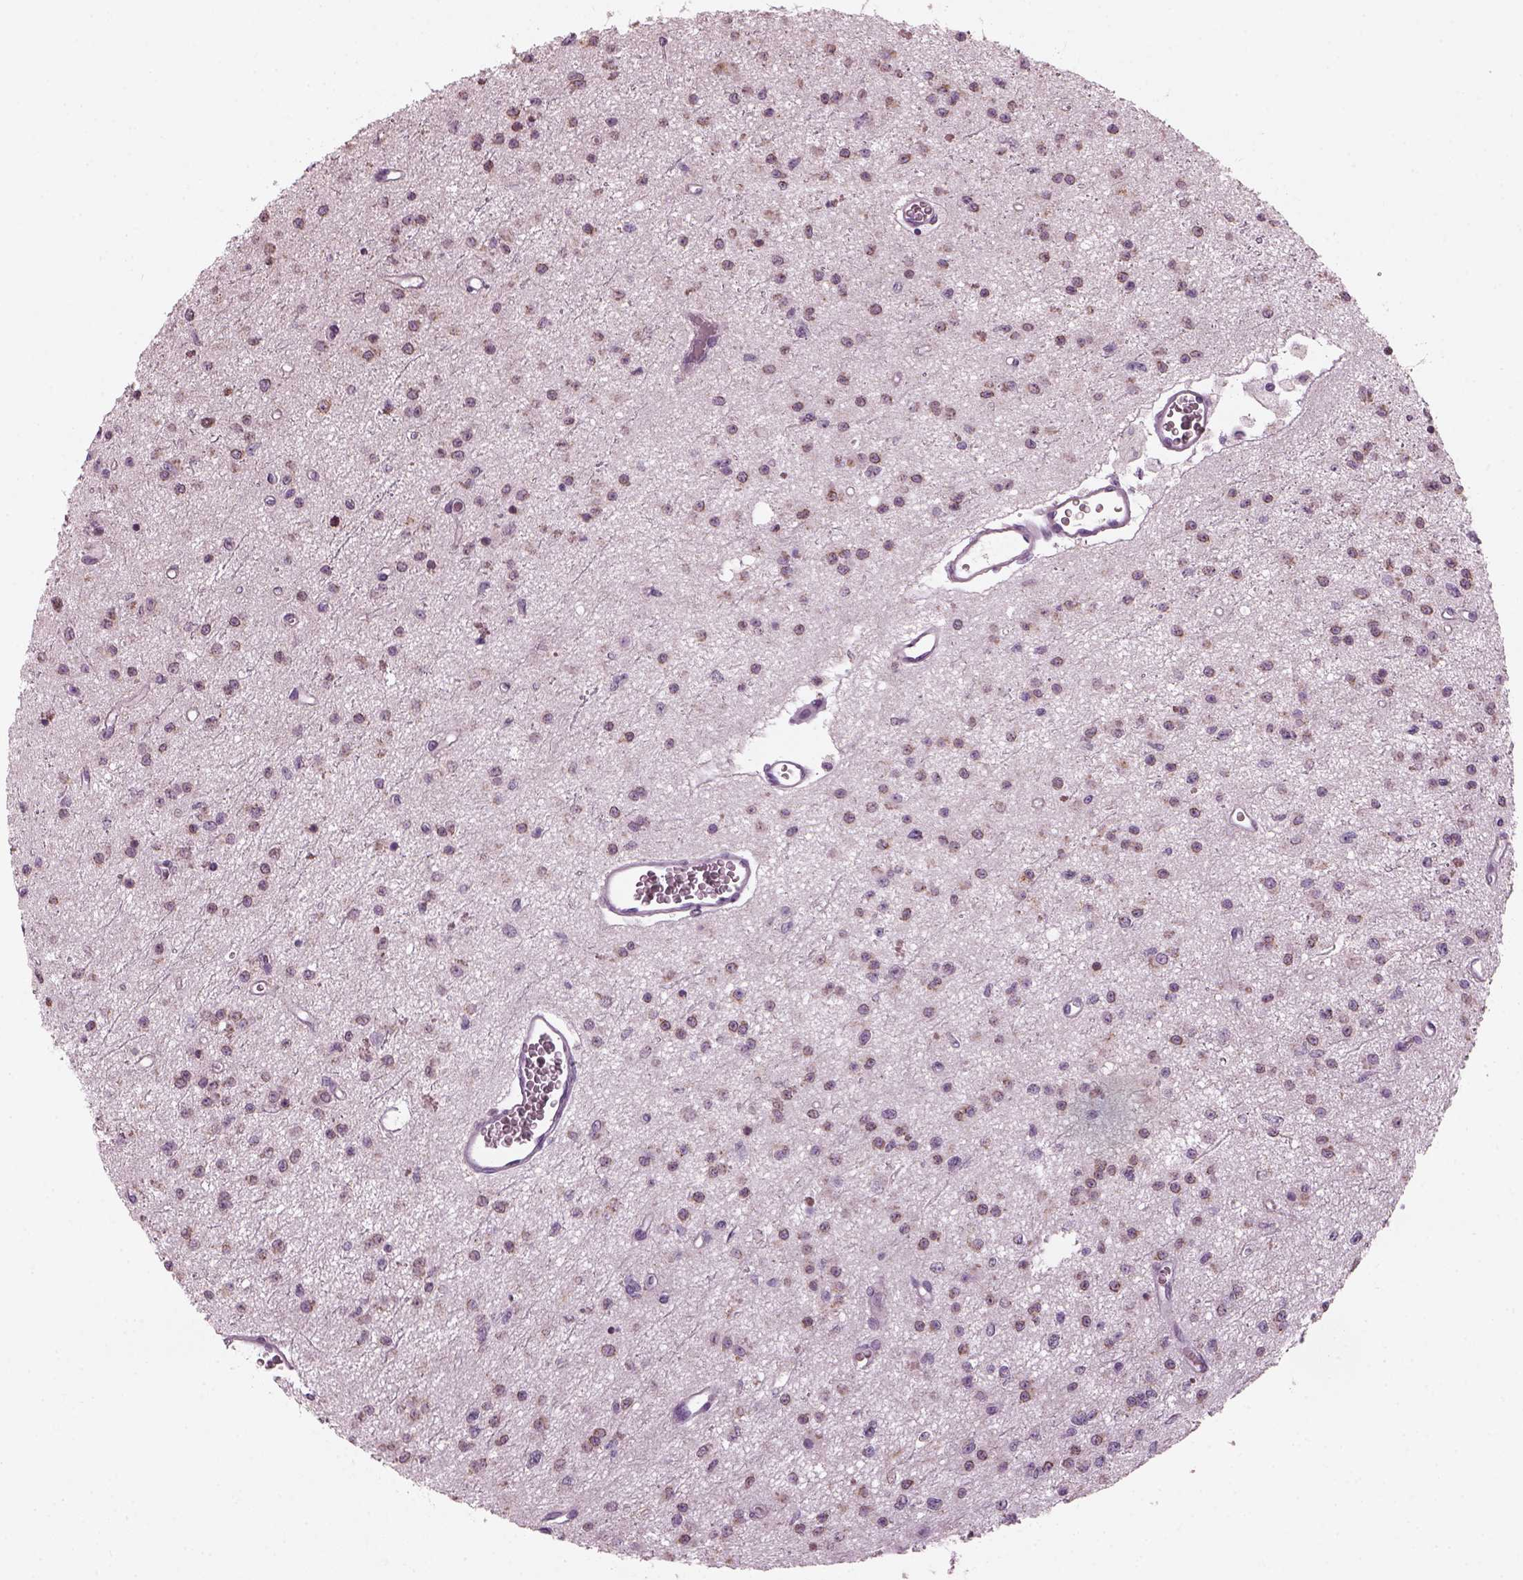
{"staining": {"intensity": "weak", "quantity": ">75%", "location": "cytoplasmic/membranous"}, "tissue": "glioma", "cell_type": "Tumor cells", "image_type": "cancer", "snomed": [{"axis": "morphology", "description": "Glioma, malignant, Low grade"}, {"axis": "topography", "description": "Brain"}], "caption": "Human glioma stained with a brown dye displays weak cytoplasmic/membranous positive expression in about >75% of tumor cells.", "gene": "PRR9", "patient": {"sex": "female", "age": 45}}